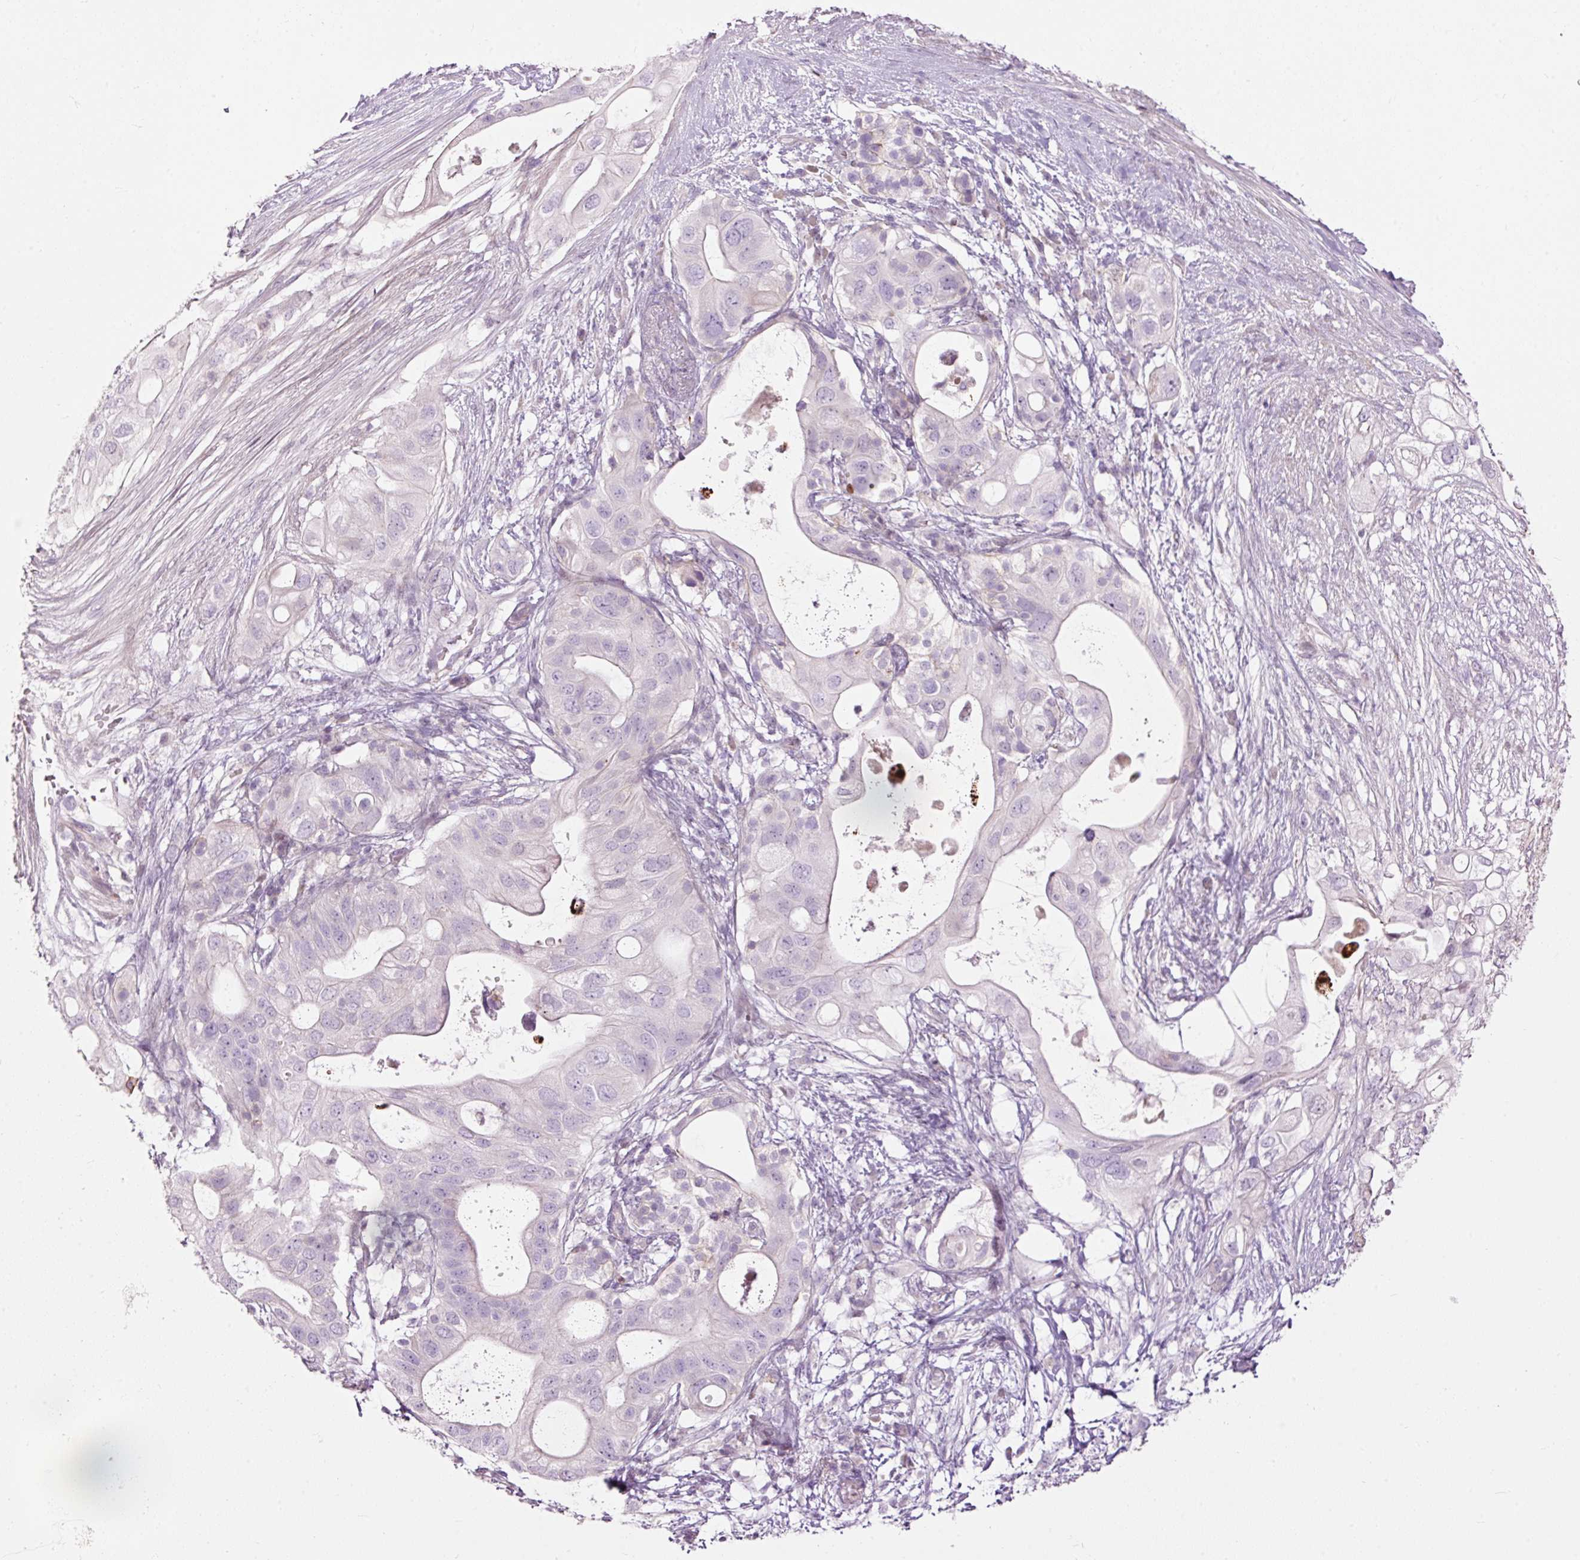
{"staining": {"intensity": "negative", "quantity": "none", "location": "none"}, "tissue": "pancreatic cancer", "cell_type": "Tumor cells", "image_type": "cancer", "snomed": [{"axis": "morphology", "description": "Adenocarcinoma, NOS"}, {"axis": "topography", "description": "Pancreas"}], "caption": "High magnification brightfield microscopy of pancreatic cancer stained with DAB (brown) and counterstained with hematoxylin (blue): tumor cells show no significant expression. (DAB immunohistochemistry (IHC), high magnification).", "gene": "FCRL4", "patient": {"sex": "female", "age": 72}}